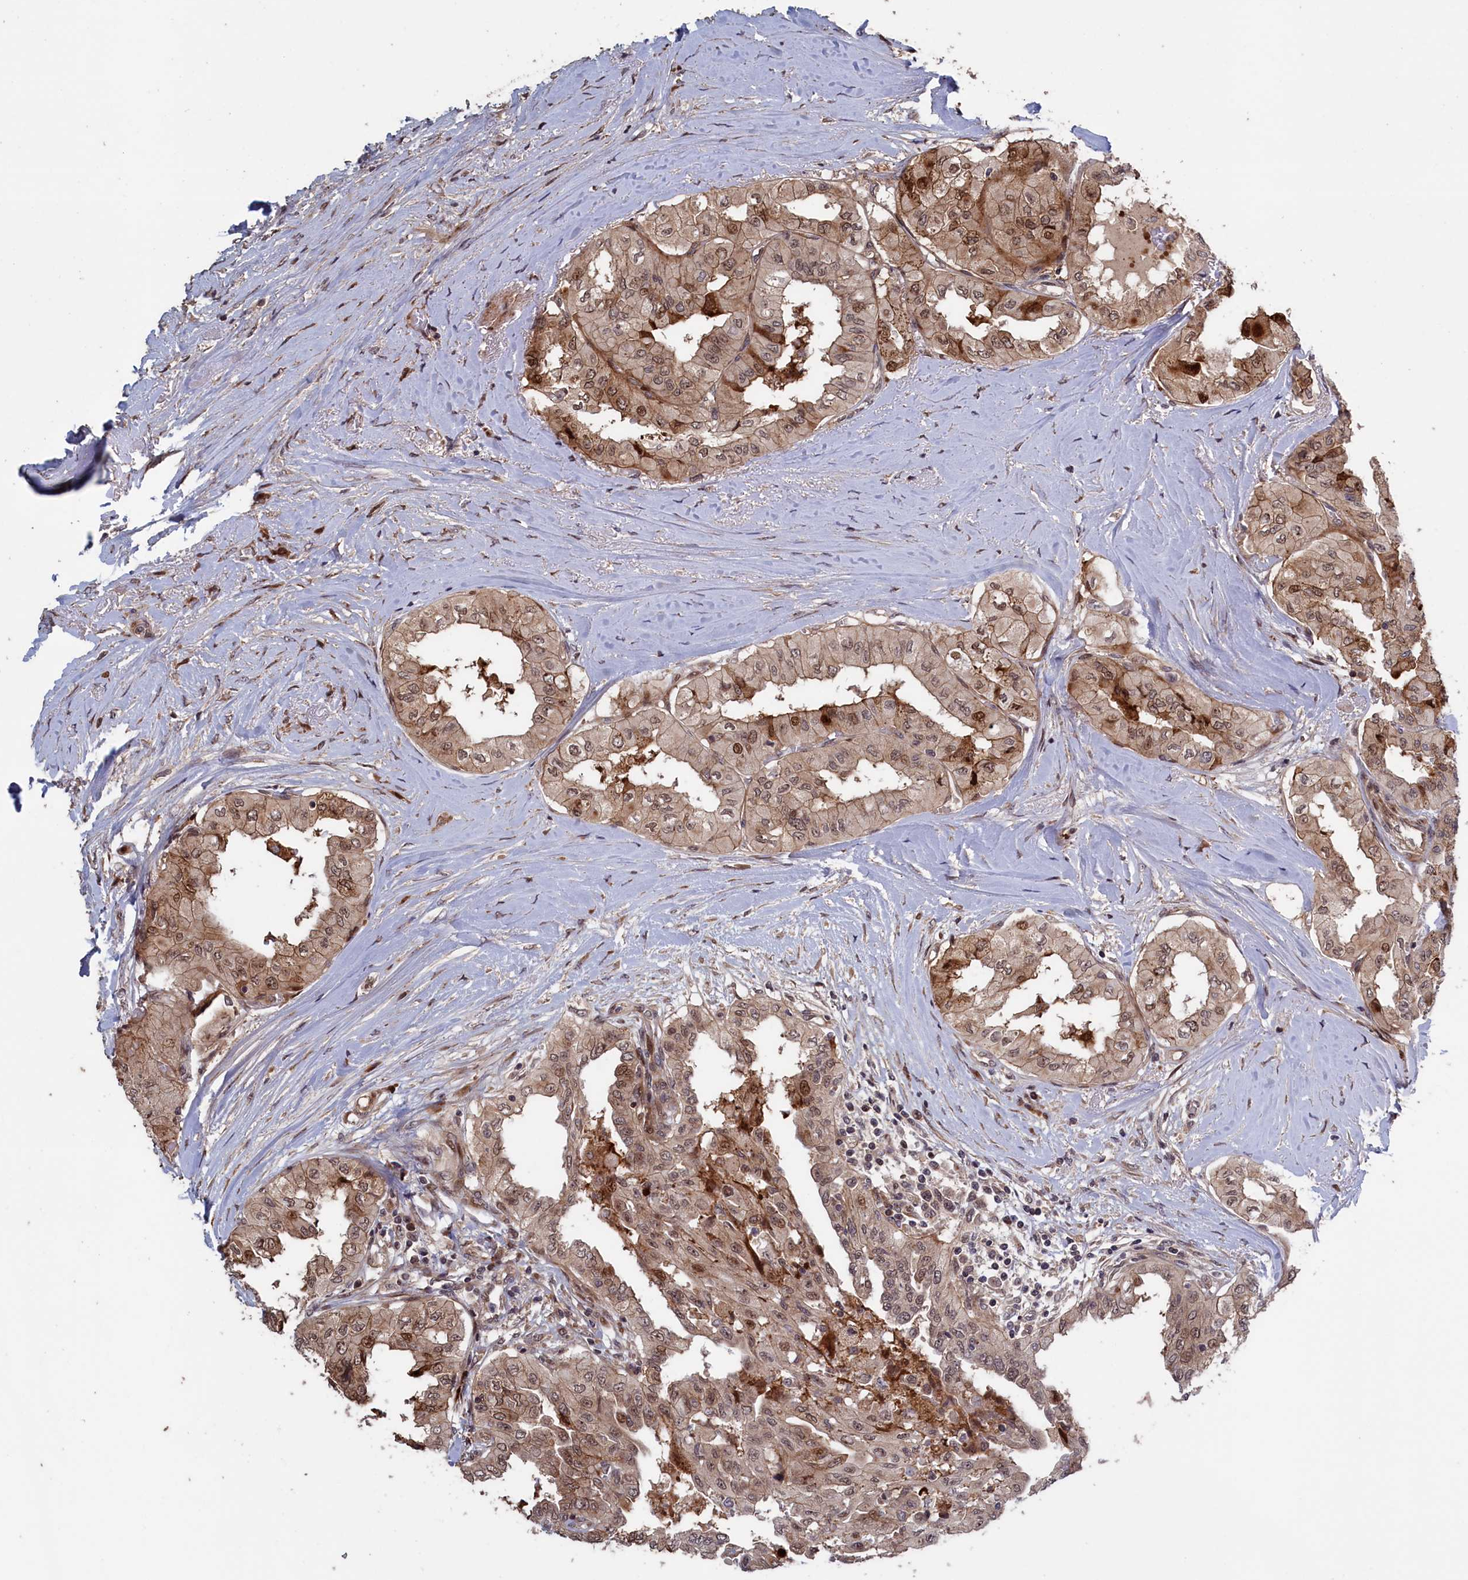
{"staining": {"intensity": "moderate", "quantity": "25%-75%", "location": "cytoplasmic/membranous,nuclear"}, "tissue": "thyroid cancer", "cell_type": "Tumor cells", "image_type": "cancer", "snomed": [{"axis": "morphology", "description": "Papillary adenocarcinoma, NOS"}, {"axis": "topography", "description": "Thyroid gland"}], "caption": "Immunohistochemical staining of papillary adenocarcinoma (thyroid) reveals medium levels of moderate cytoplasmic/membranous and nuclear expression in about 25%-75% of tumor cells. The staining is performed using DAB brown chromogen to label protein expression. The nuclei are counter-stained blue using hematoxylin.", "gene": "LSG1", "patient": {"sex": "female", "age": 59}}